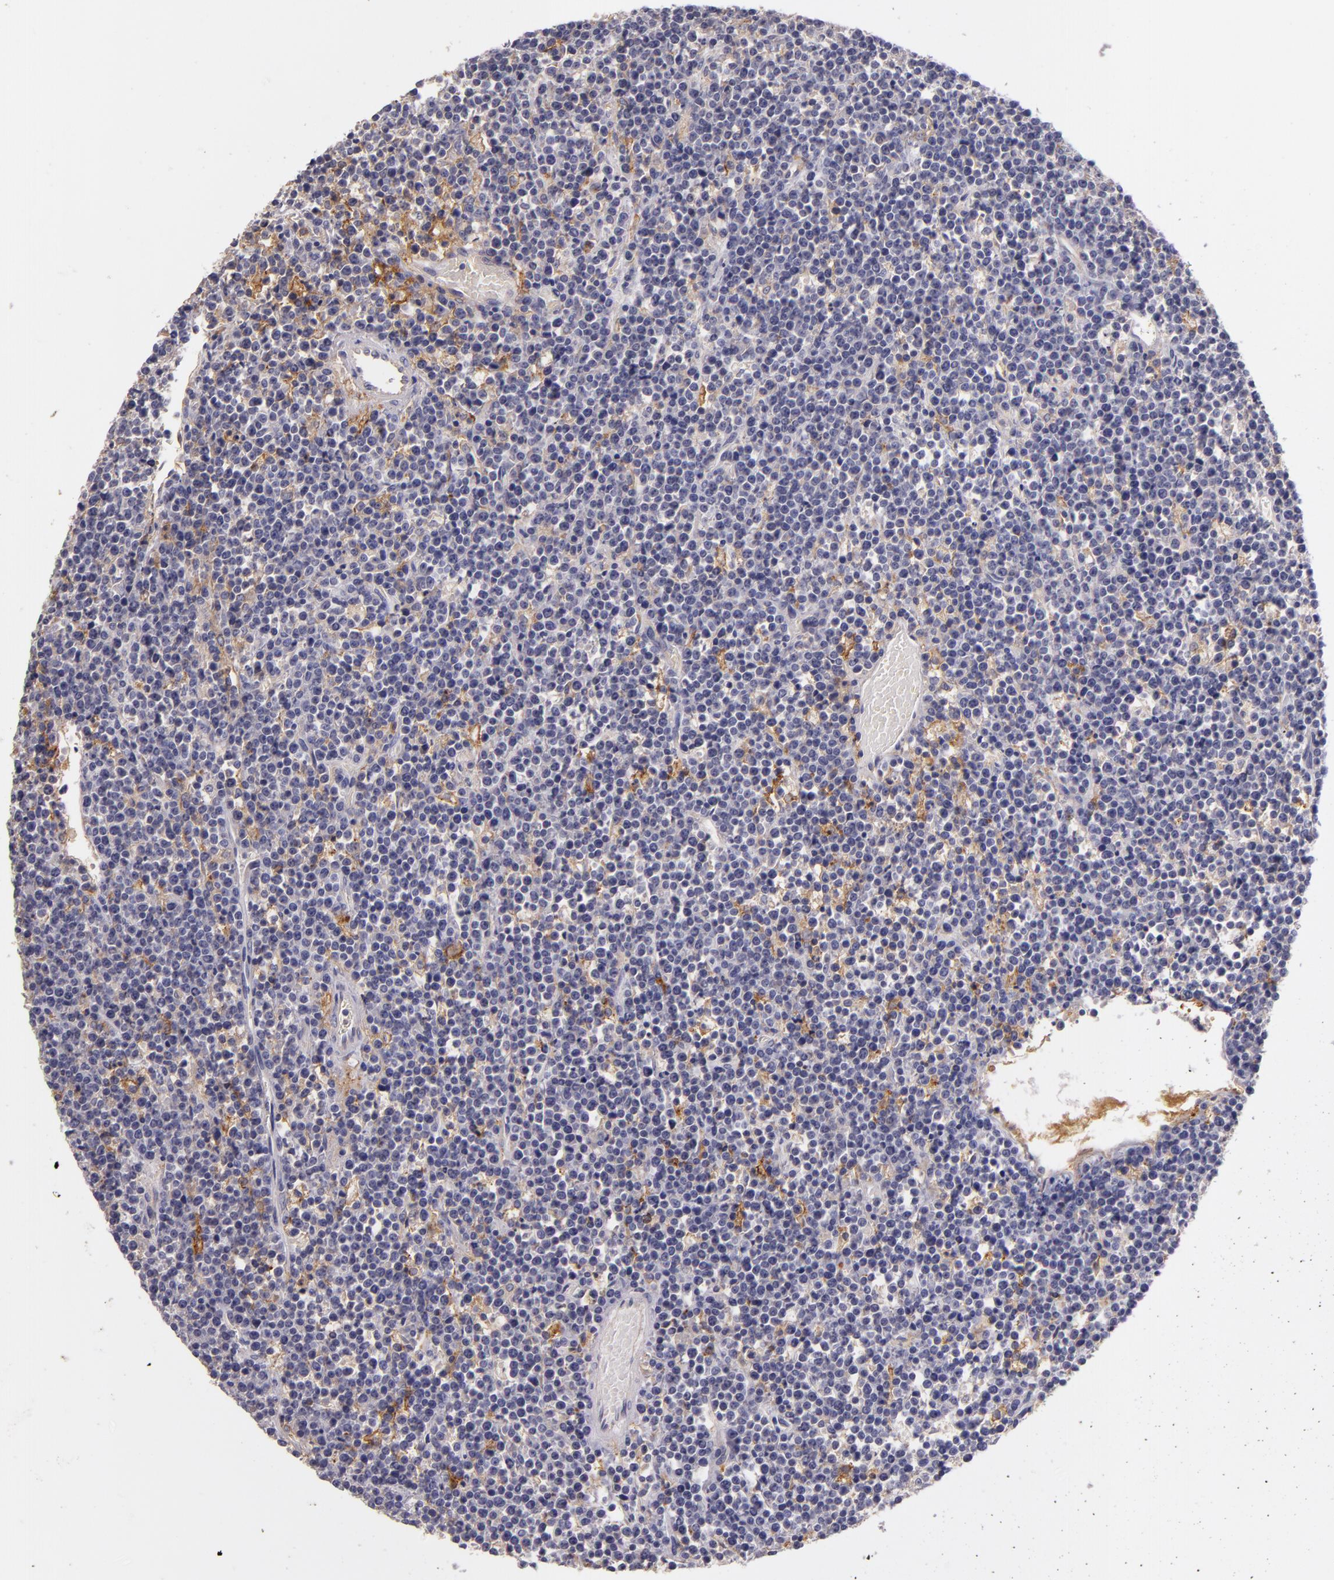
{"staining": {"intensity": "negative", "quantity": "none", "location": "none"}, "tissue": "lymphoma", "cell_type": "Tumor cells", "image_type": "cancer", "snomed": [{"axis": "morphology", "description": "Malignant lymphoma, non-Hodgkin's type, High grade"}, {"axis": "topography", "description": "Ovary"}], "caption": "IHC of lymphoma reveals no expression in tumor cells. (DAB immunohistochemistry, high magnification).", "gene": "C5AR1", "patient": {"sex": "female", "age": 56}}